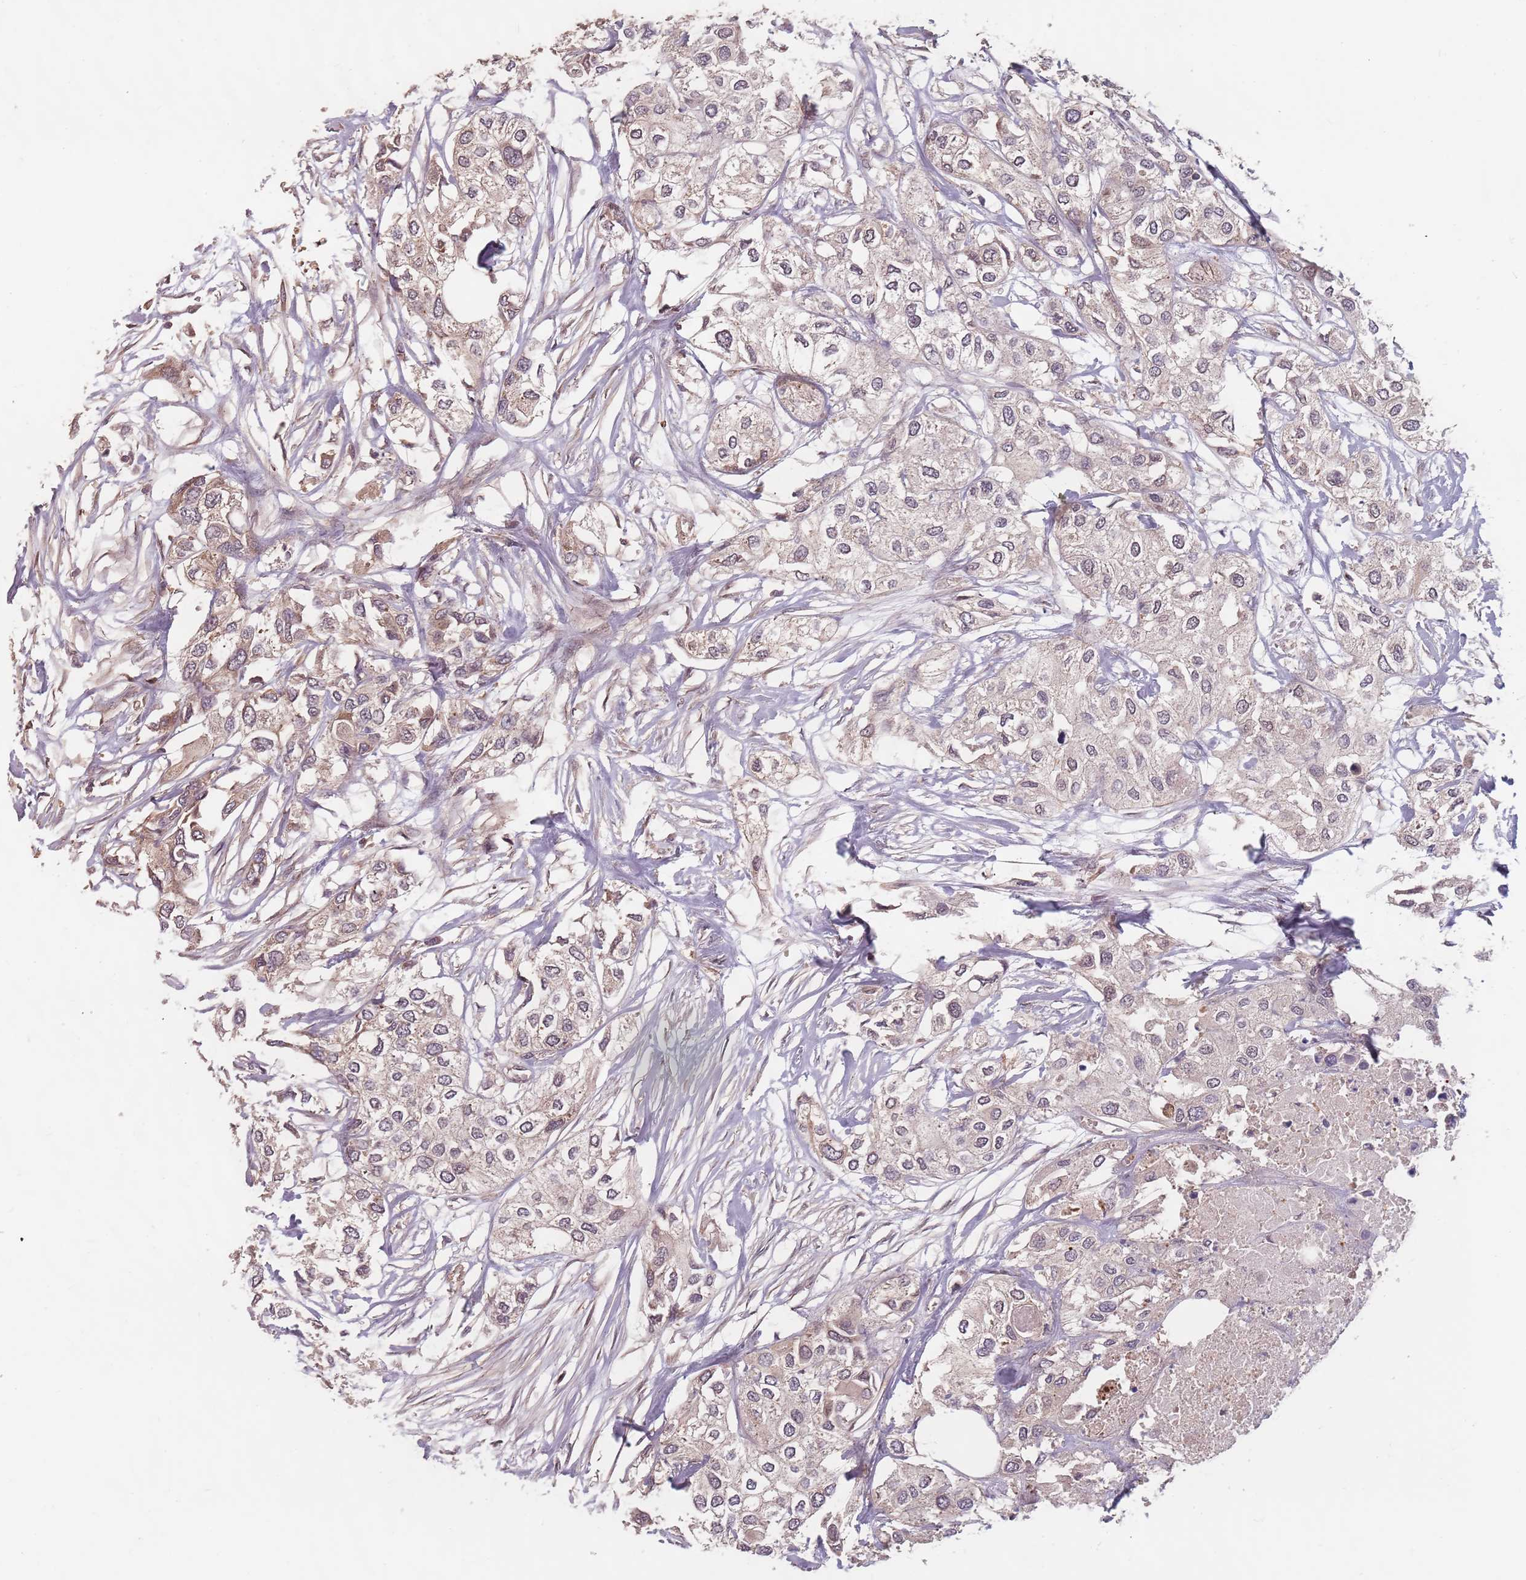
{"staining": {"intensity": "weak", "quantity": ">75%", "location": "cytoplasmic/membranous"}, "tissue": "urothelial cancer", "cell_type": "Tumor cells", "image_type": "cancer", "snomed": [{"axis": "morphology", "description": "Urothelial carcinoma, High grade"}, {"axis": "topography", "description": "Urinary bladder"}], "caption": "Protein staining of urothelial cancer tissue demonstrates weak cytoplasmic/membranous expression in approximately >75% of tumor cells. (DAB IHC, brown staining for protein, blue staining for nuclei).", "gene": "C3orf14", "patient": {"sex": "male", "age": 64}}